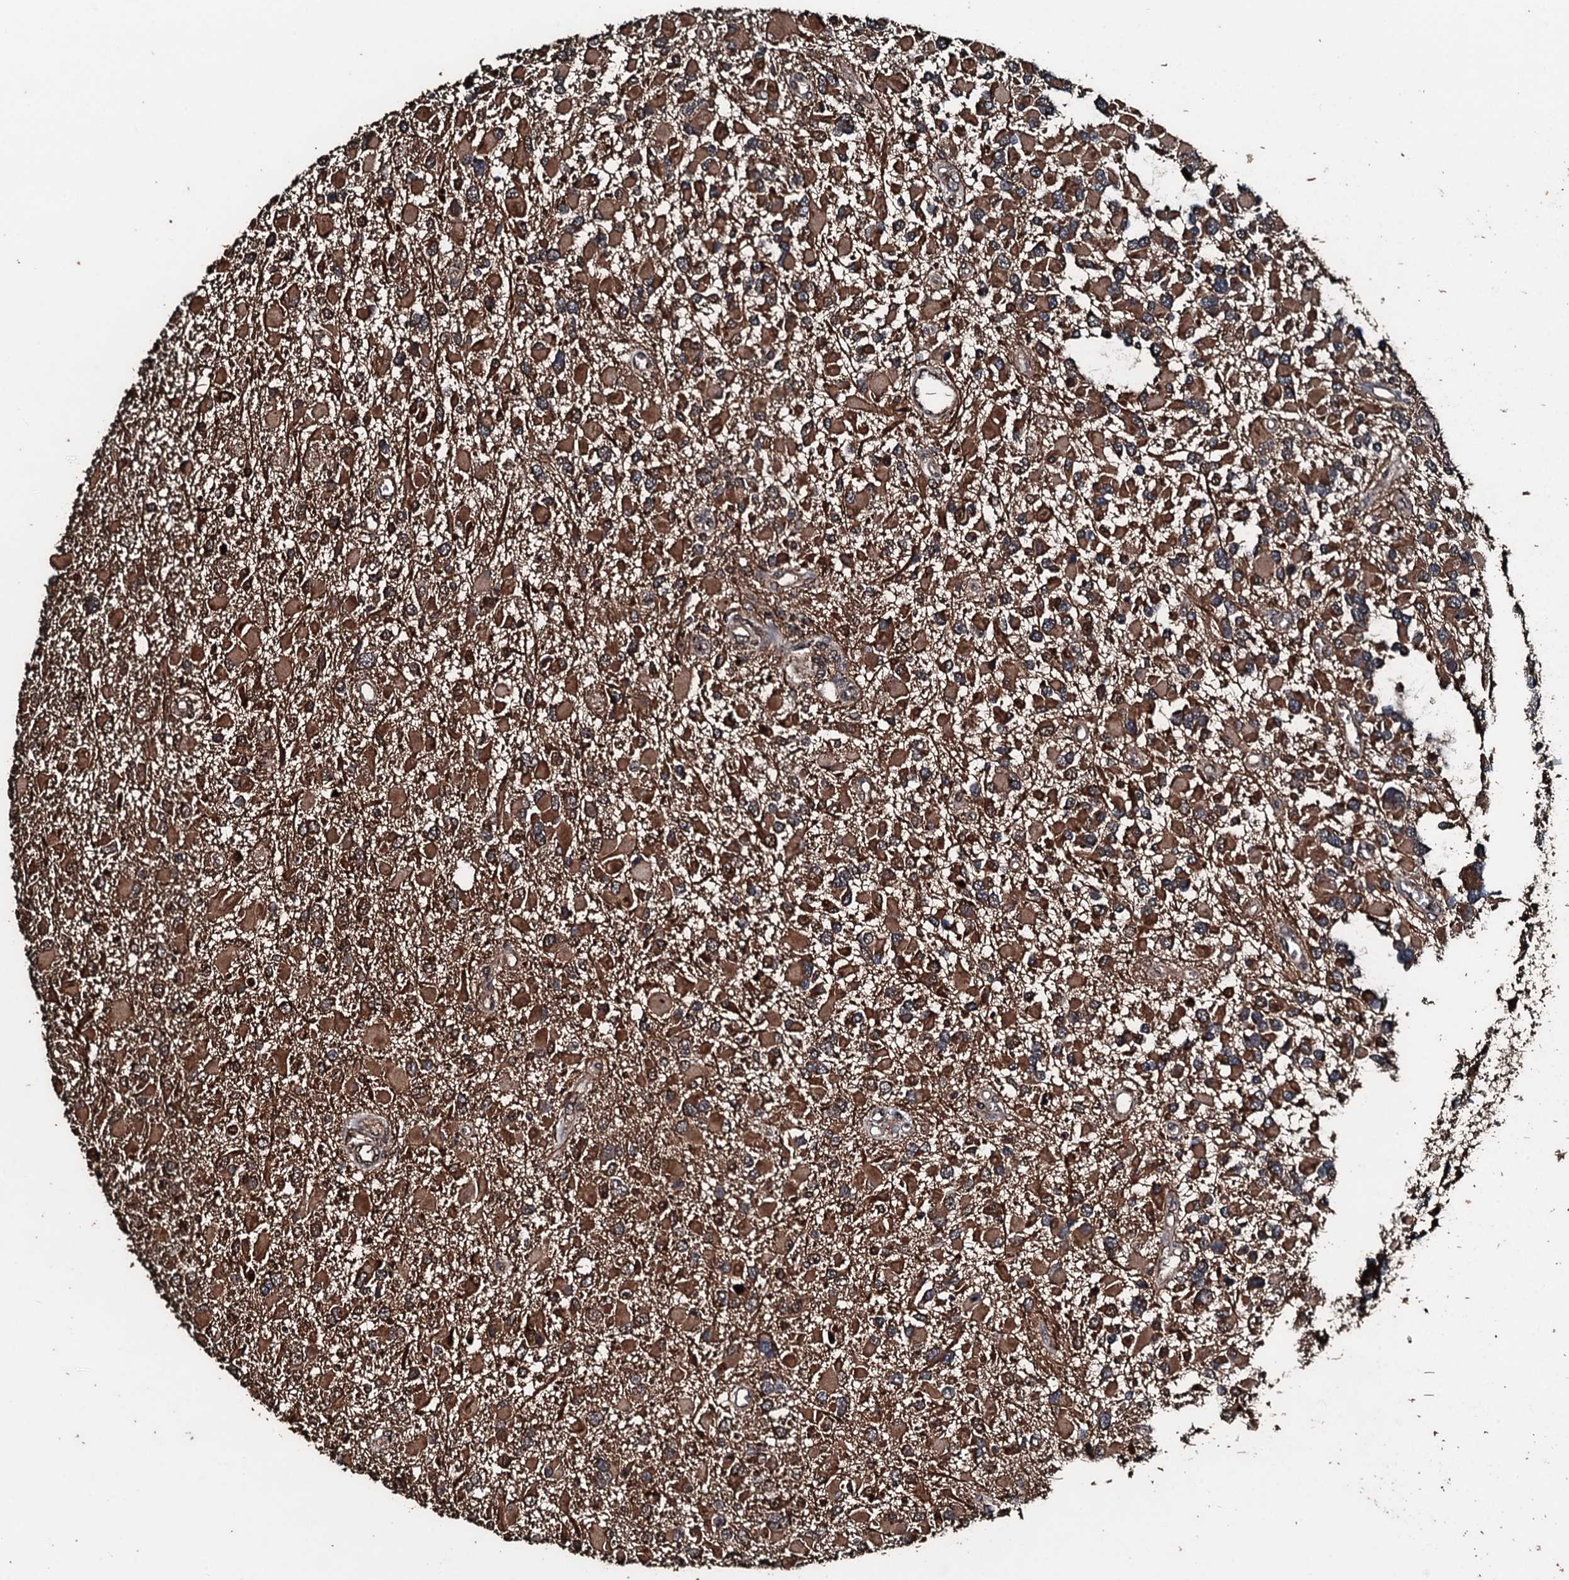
{"staining": {"intensity": "moderate", "quantity": ">75%", "location": "cytoplasmic/membranous"}, "tissue": "glioma", "cell_type": "Tumor cells", "image_type": "cancer", "snomed": [{"axis": "morphology", "description": "Glioma, malignant, High grade"}, {"axis": "topography", "description": "Brain"}], "caption": "Approximately >75% of tumor cells in human glioma demonstrate moderate cytoplasmic/membranous protein positivity as visualized by brown immunohistochemical staining.", "gene": "FAAP24", "patient": {"sex": "male", "age": 53}}